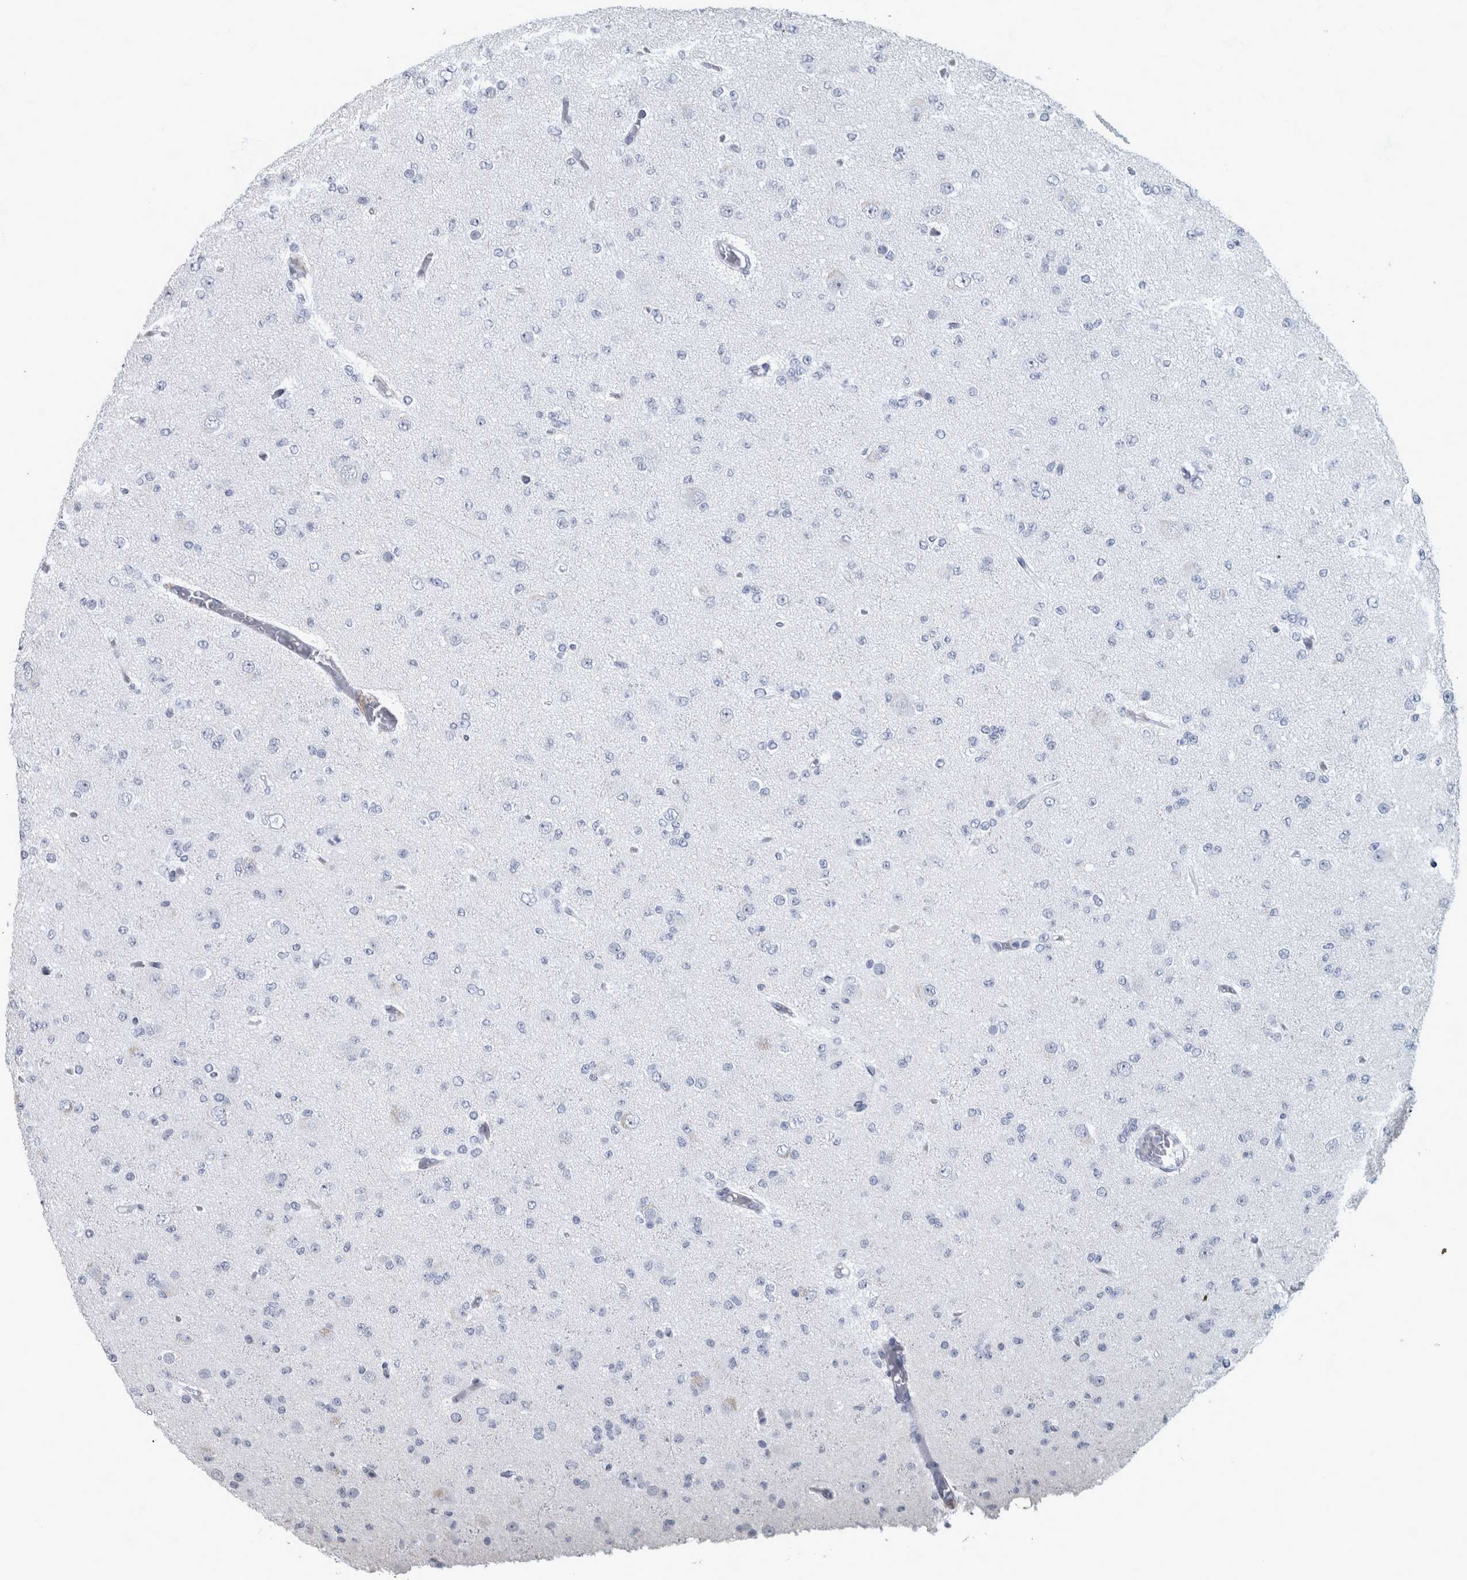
{"staining": {"intensity": "negative", "quantity": "none", "location": "none"}, "tissue": "glioma", "cell_type": "Tumor cells", "image_type": "cancer", "snomed": [{"axis": "morphology", "description": "Glioma, malignant, Low grade"}, {"axis": "topography", "description": "Brain"}], "caption": "The micrograph reveals no significant positivity in tumor cells of glioma.", "gene": "DSG2", "patient": {"sex": "female", "age": 22}}